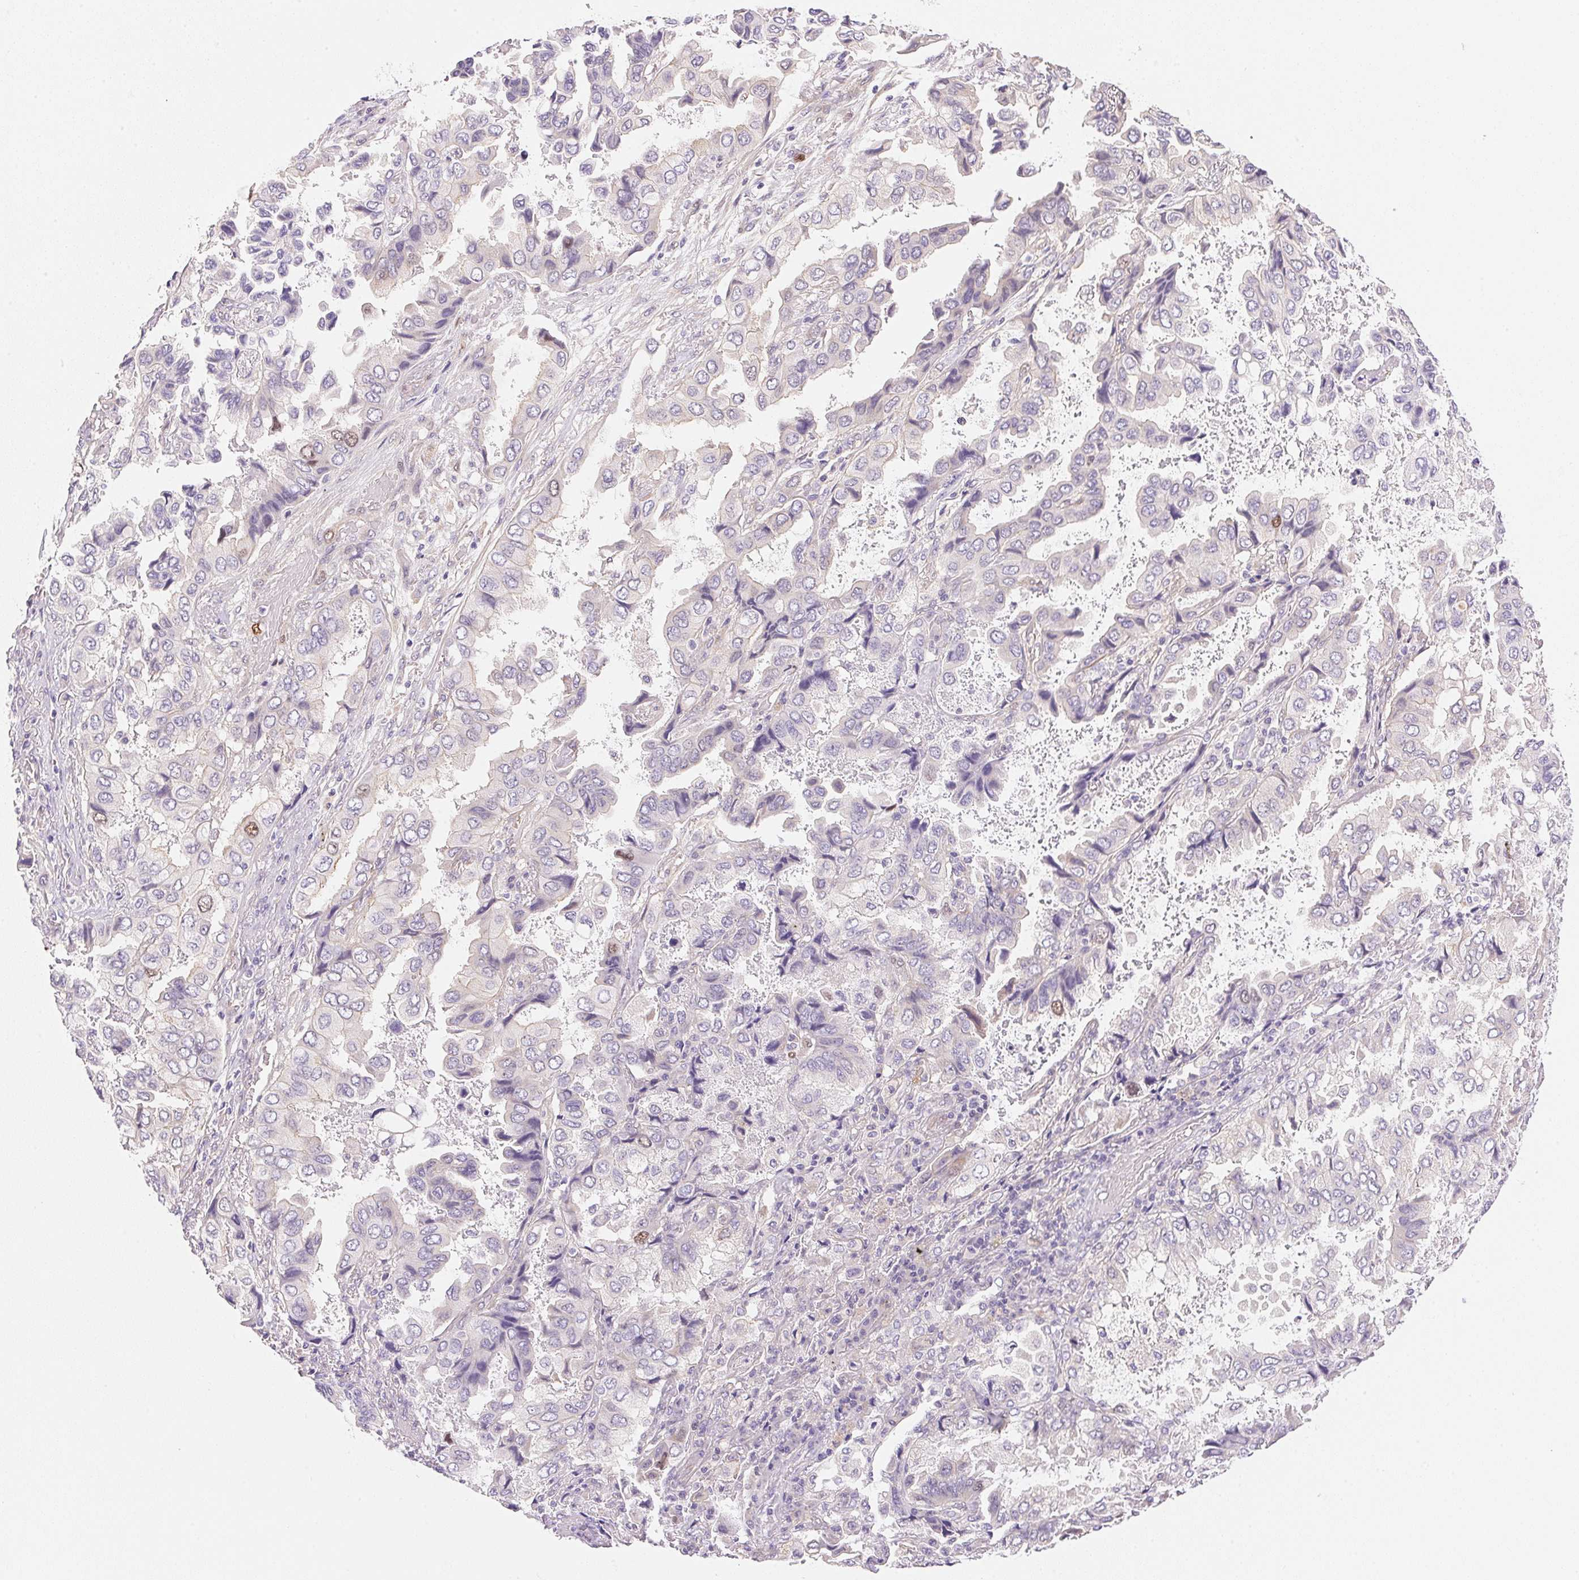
{"staining": {"intensity": "negative", "quantity": "none", "location": "none"}, "tissue": "lung cancer", "cell_type": "Tumor cells", "image_type": "cancer", "snomed": [{"axis": "morphology", "description": "Aneuploidy"}, {"axis": "morphology", "description": "Adenocarcinoma, NOS"}, {"axis": "morphology", "description": "Adenocarcinoma, metastatic, NOS"}, {"axis": "topography", "description": "Lymph node"}, {"axis": "topography", "description": "Lung"}], "caption": "Tumor cells show no significant protein expression in adenocarcinoma (lung).", "gene": "SMTN", "patient": {"sex": "female", "age": 48}}